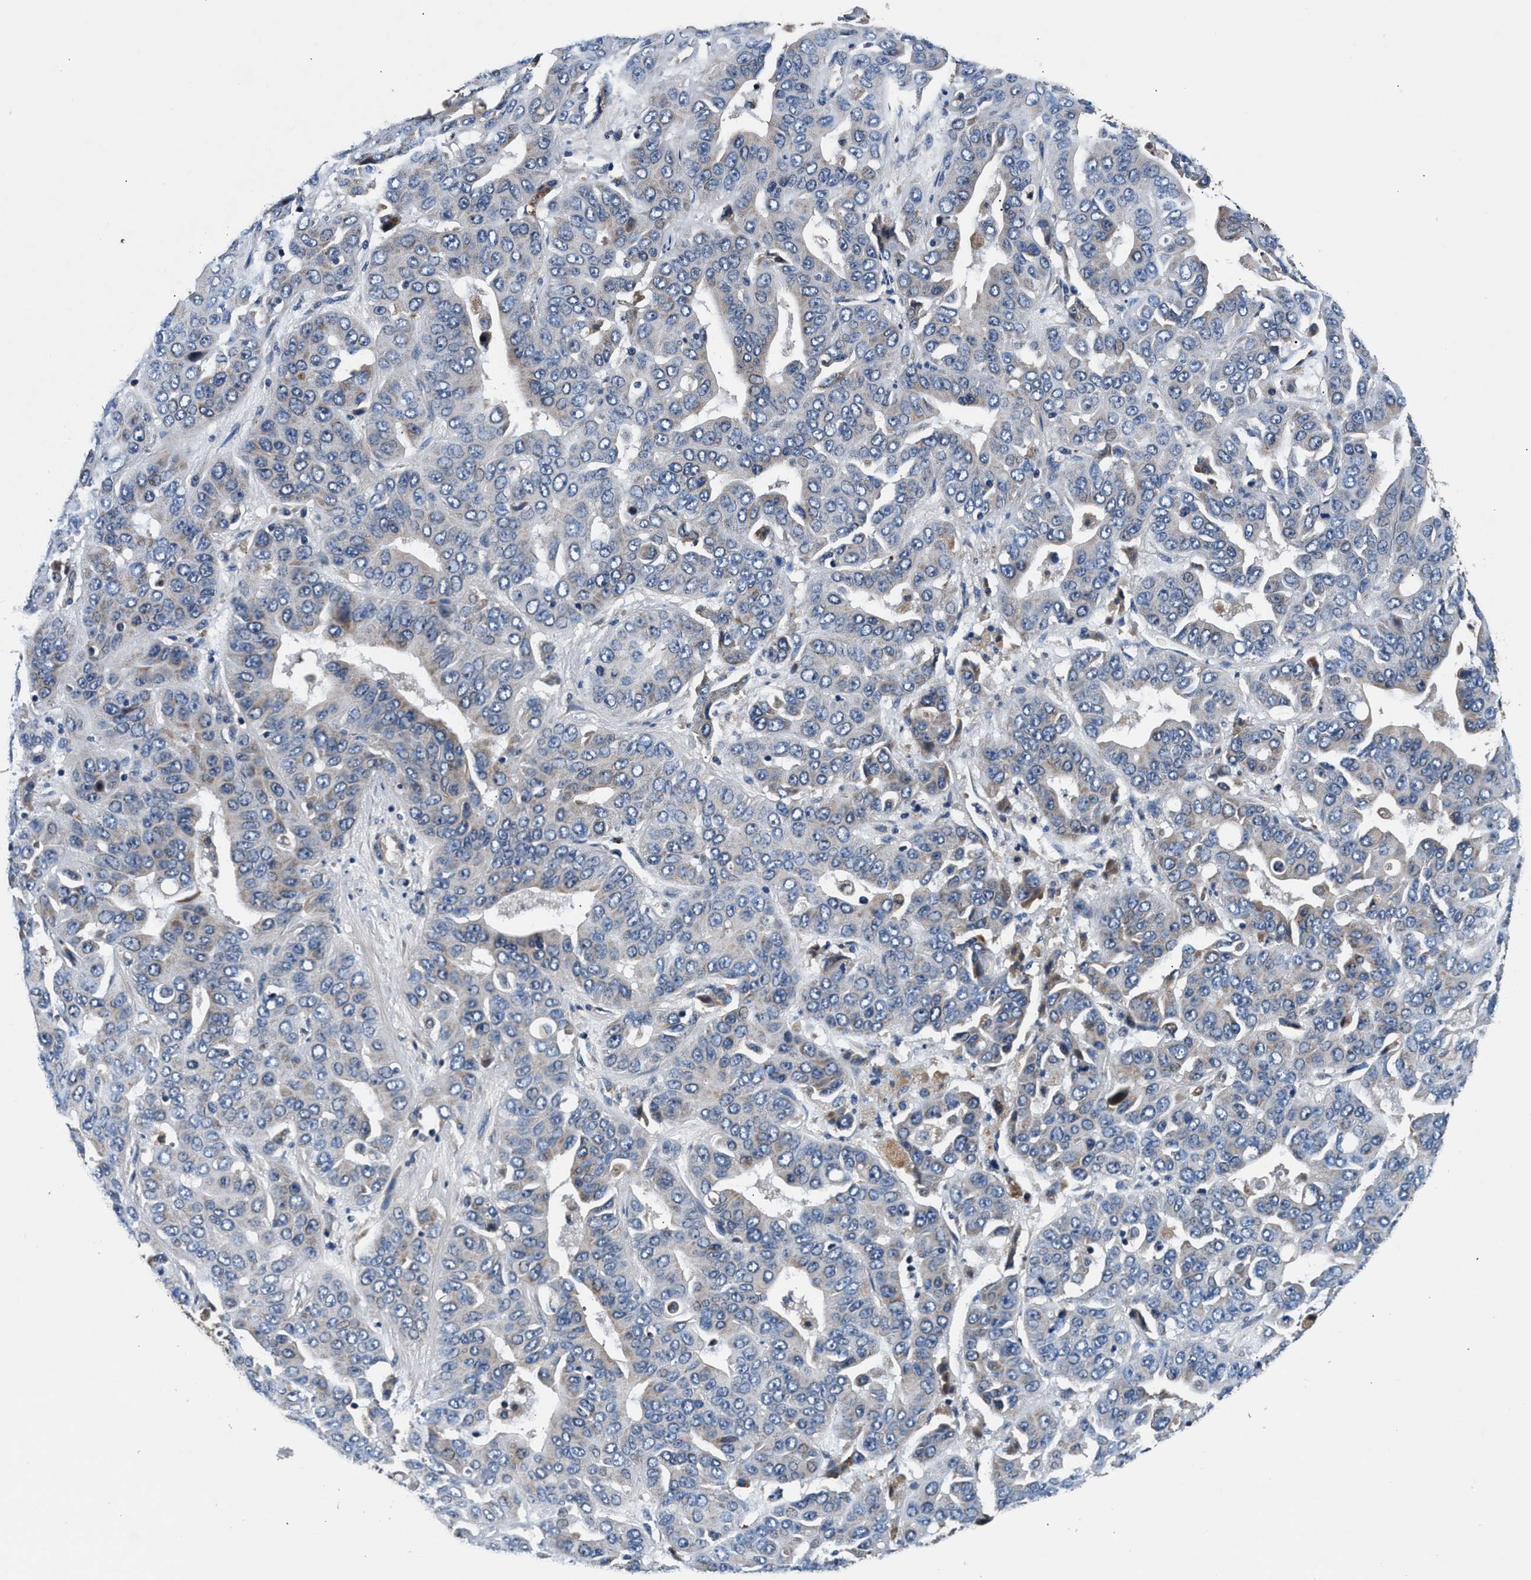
{"staining": {"intensity": "weak", "quantity": "<25%", "location": "cytoplasmic/membranous"}, "tissue": "liver cancer", "cell_type": "Tumor cells", "image_type": "cancer", "snomed": [{"axis": "morphology", "description": "Cholangiocarcinoma"}, {"axis": "topography", "description": "Liver"}], "caption": "The micrograph demonstrates no significant staining in tumor cells of liver cancer (cholangiocarcinoma). (DAB (3,3'-diaminobenzidine) immunohistochemistry with hematoxylin counter stain).", "gene": "IMMT", "patient": {"sex": "female", "age": 52}}